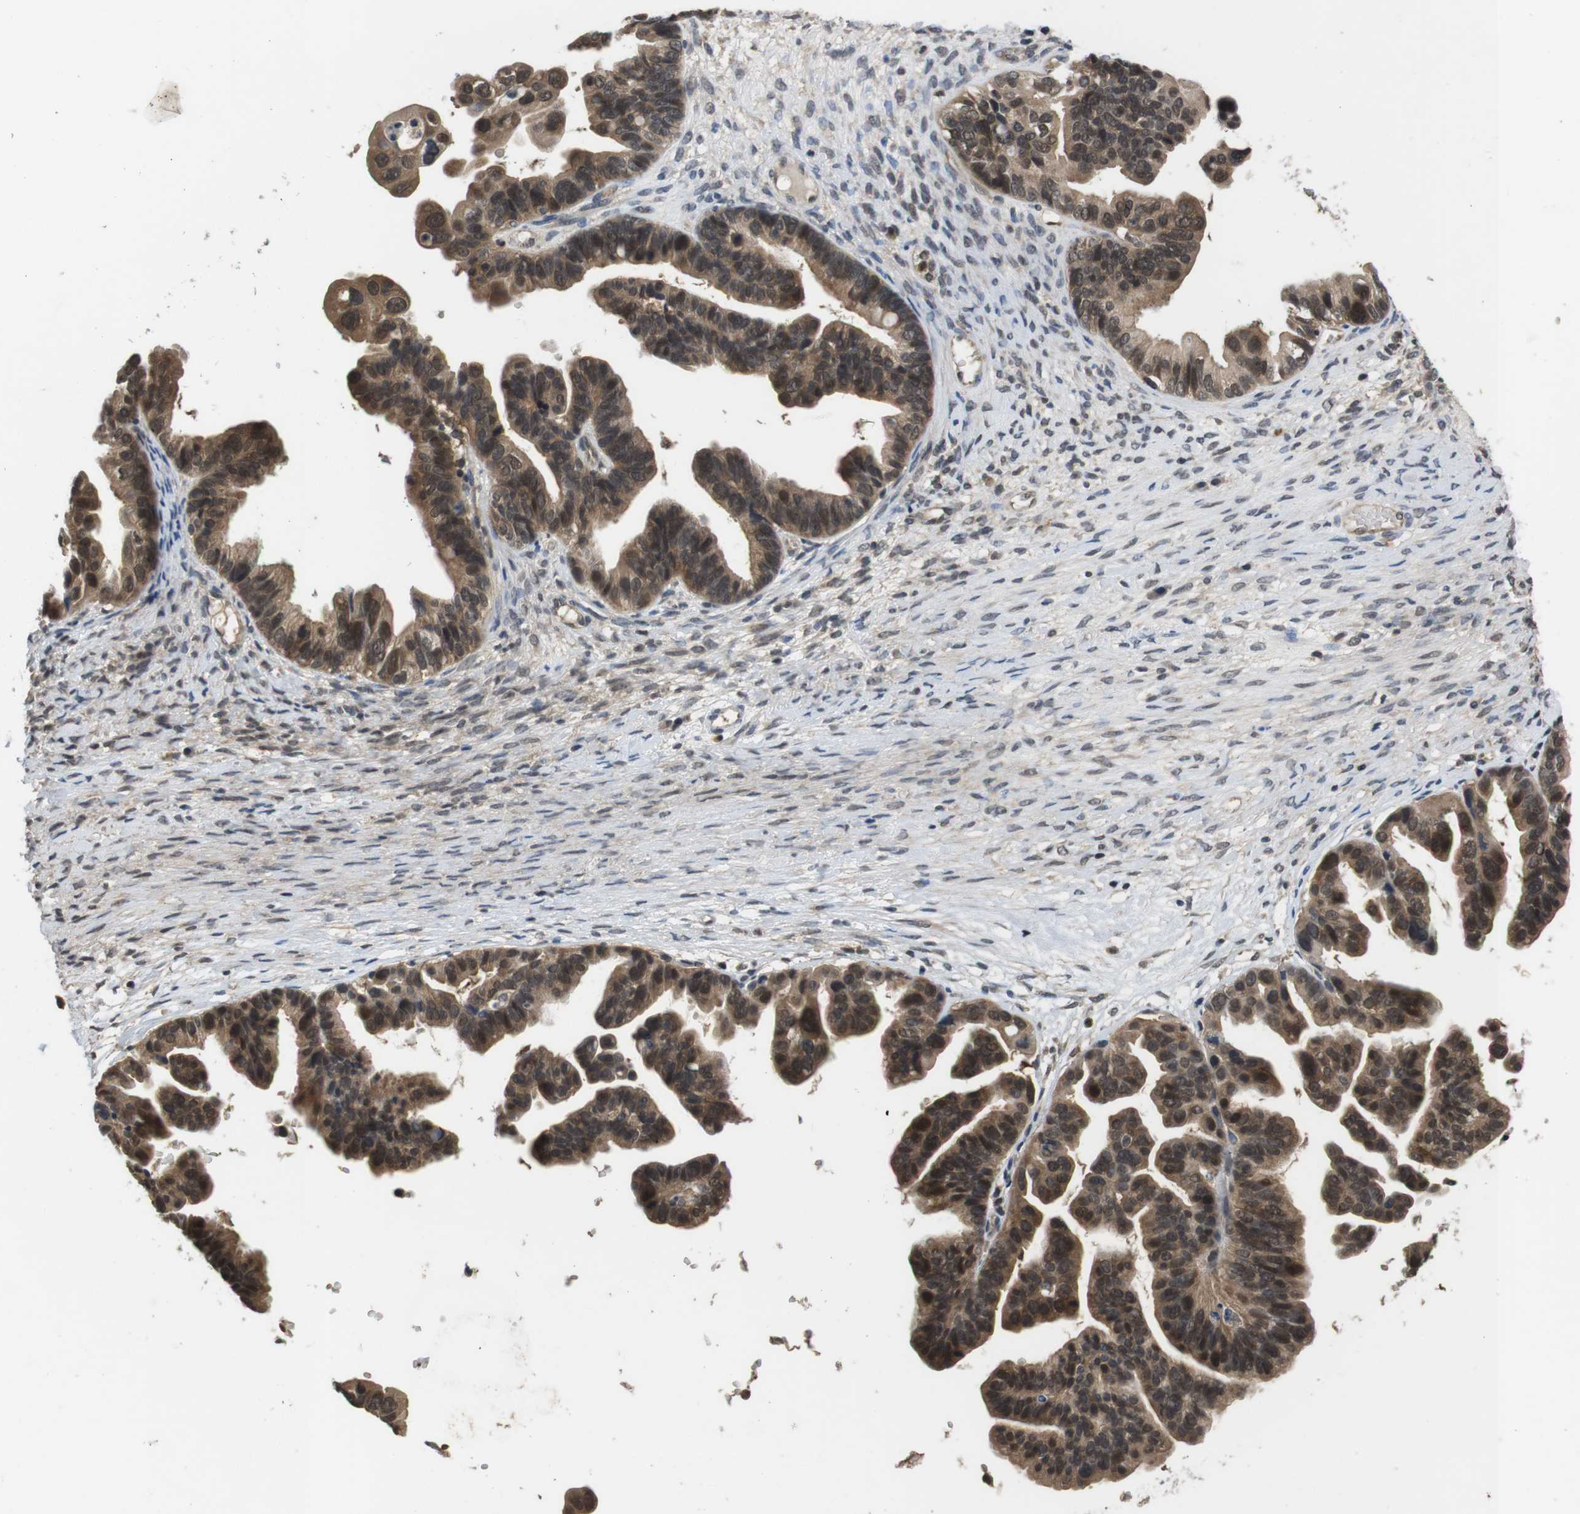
{"staining": {"intensity": "strong", "quantity": ">75%", "location": "cytoplasmic/membranous,nuclear"}, "tissue": "ovarian cancer", "cell_type": "Tumor cells", "image_type": "cancer", "snomed": [{"axis": "morphology", "description": "Cystadenocarcinoma, serous, NOS"}, {"axis": "topography", "description": "Ovary"}], "caption": "A high-resolution micrograph shows IHC staining of ovarian serous cystadenocarcinoma, which displays strong cytoplasmic/membranous and nuclear staining in about >75% of tumor cells.", "gene": "FADD", "patient": {"sex": "female", "age": 56}}